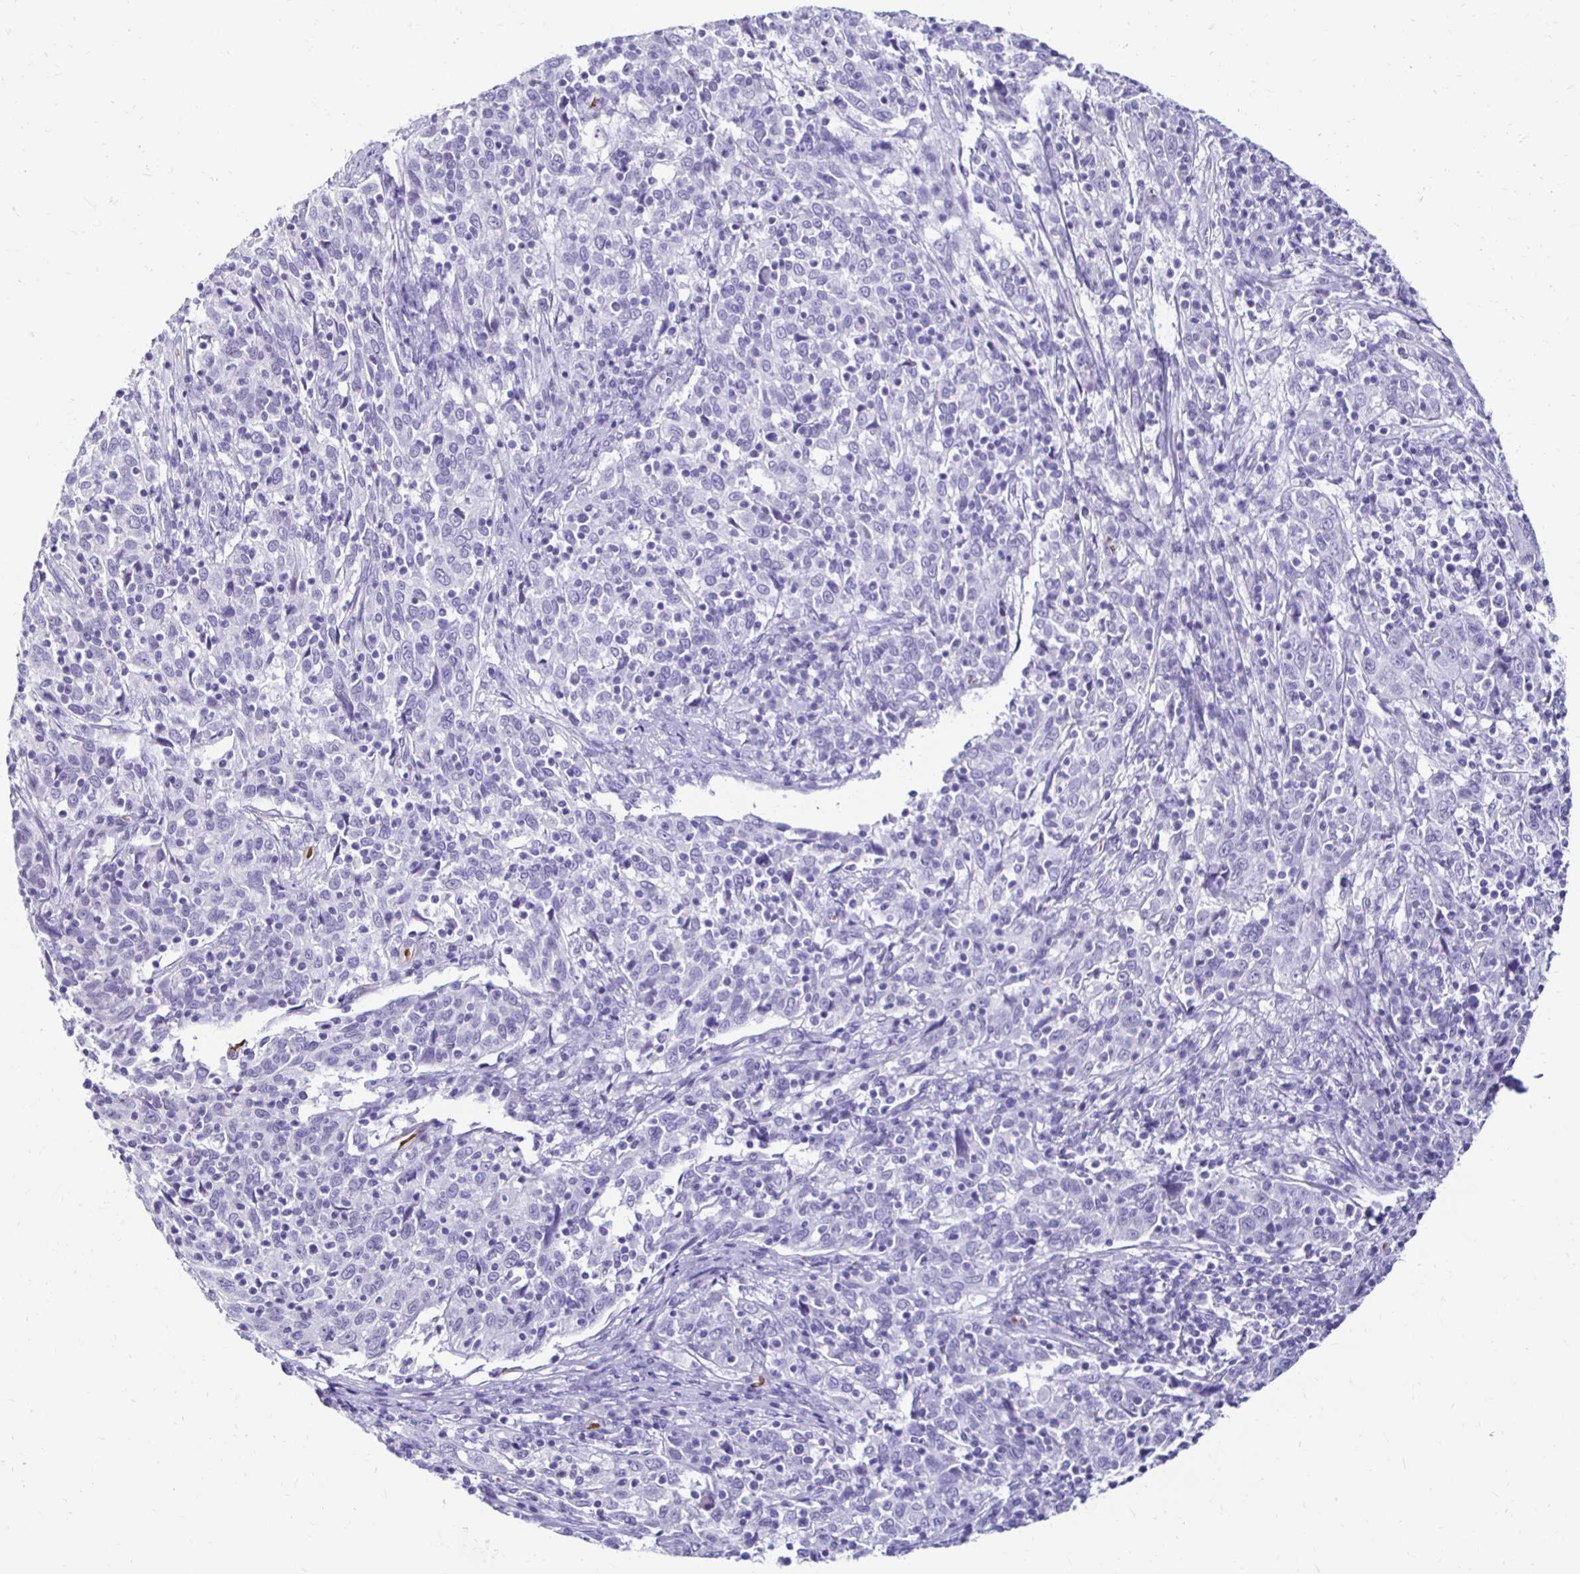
{"staining": {"intensity": "negative", "quantity": "none", "location": "none"}, "tissue": "cervical cancer", "cell_type": "Tumor cells", "image_type": "cancer", "snomed": [{"axis": "morphology", "description": "Squamous cell carcinoma, NOS"}, {"axis": "topography", "description": "Cervix"}], "caption": "This is an IHC image of cervical squamous cell carcinoma. There is no expression in tumor cells.", "gene": "RHBDL3", "patient": {"sex": "female", "age": 46}}